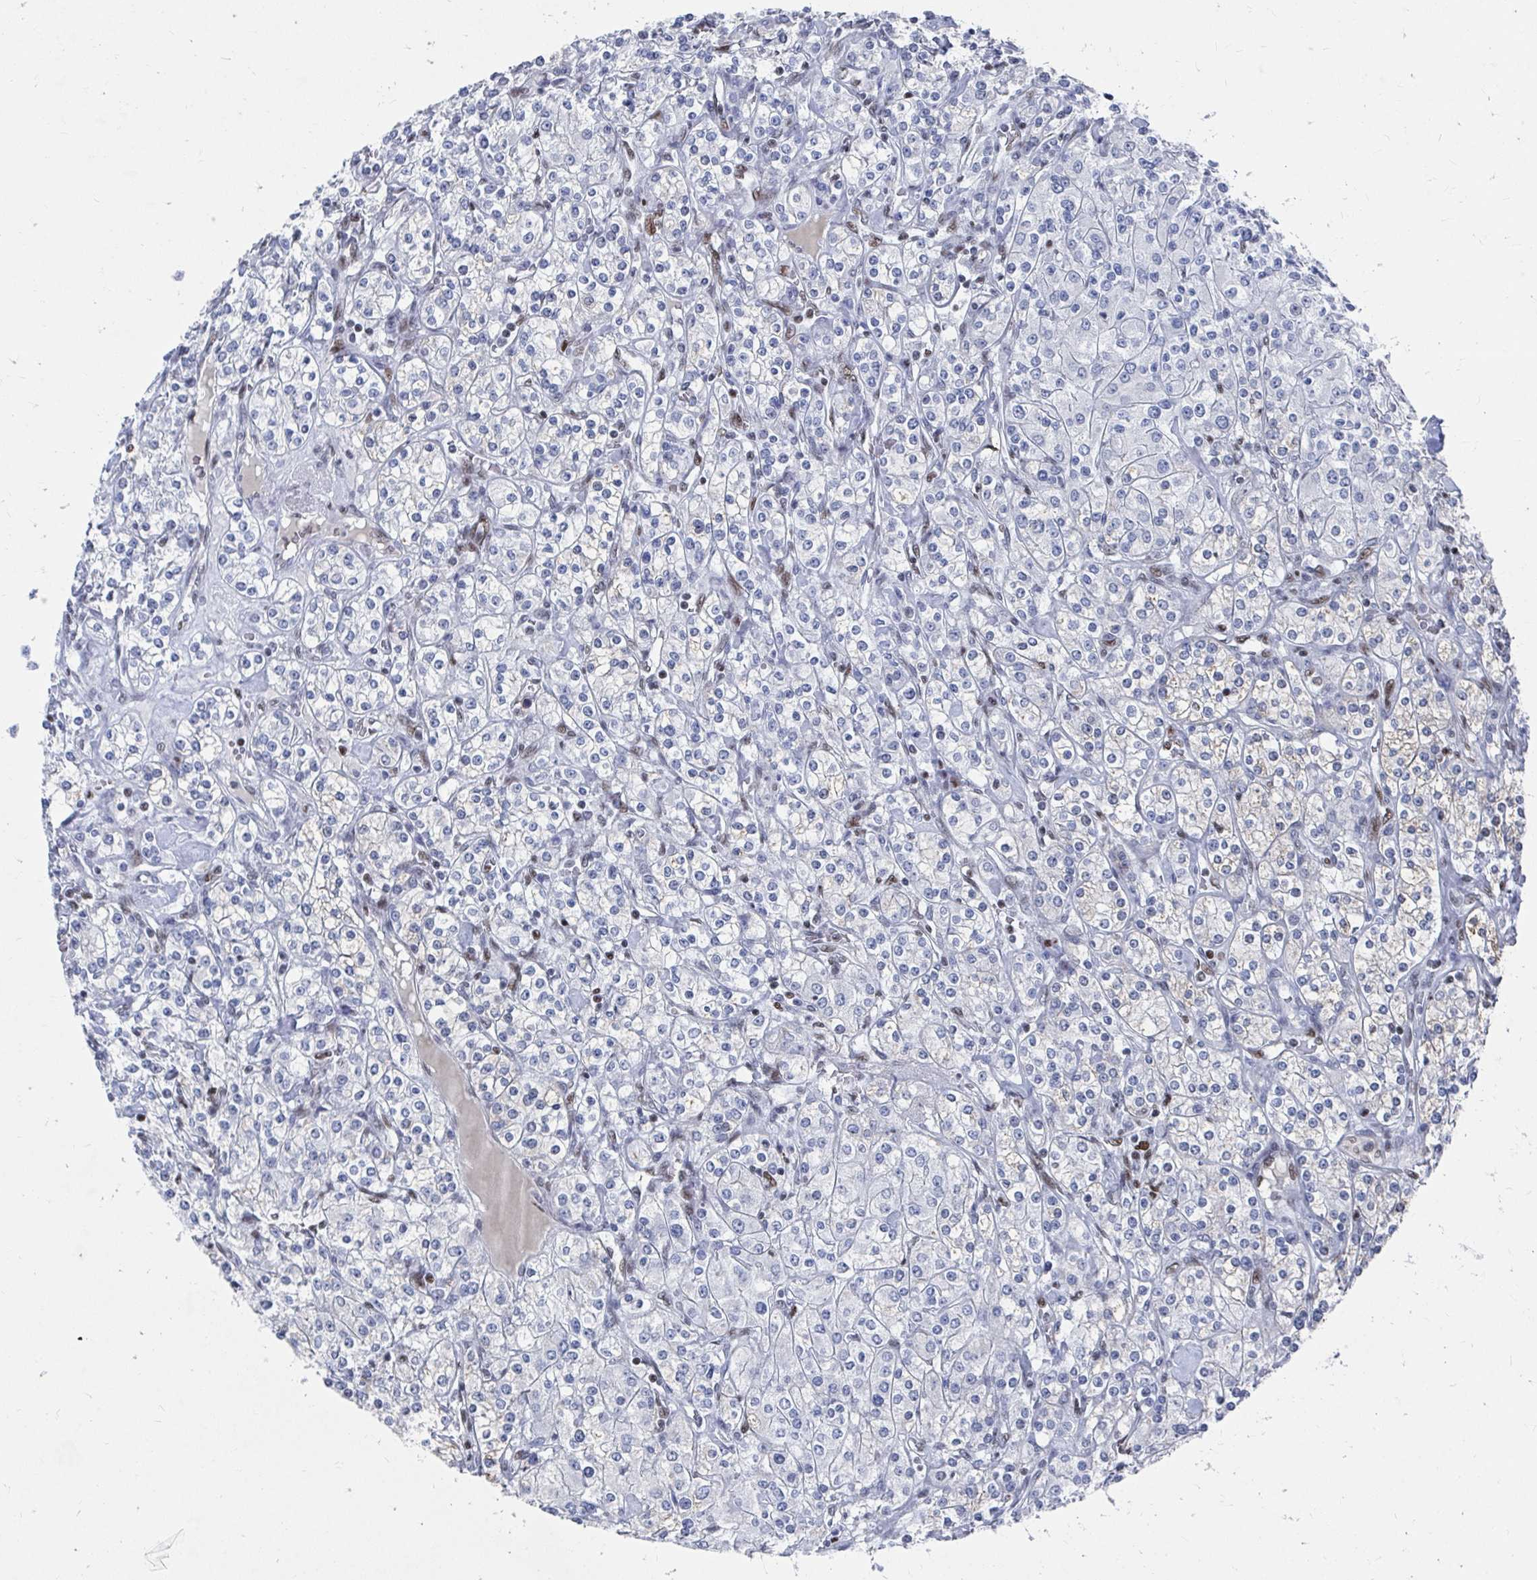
{"staining": {"intensity": "negative", "quantity": "none", "location": "none"}, "tissue": "renal cancer", "cell_type": "Tumor cells", "image_type": "cancer", "snomed": [{"axis": "morphology", "description": "Adenocarcinoma, NOS"}, {"axis": "topography", "description": "Kidney"}], "caption": "Protein analysis of adenocarcinoma (renal) reveals no significant expression in tumor cells.", "gene": "CDIN1", "patient": {"sex": "male", "age": 77}}